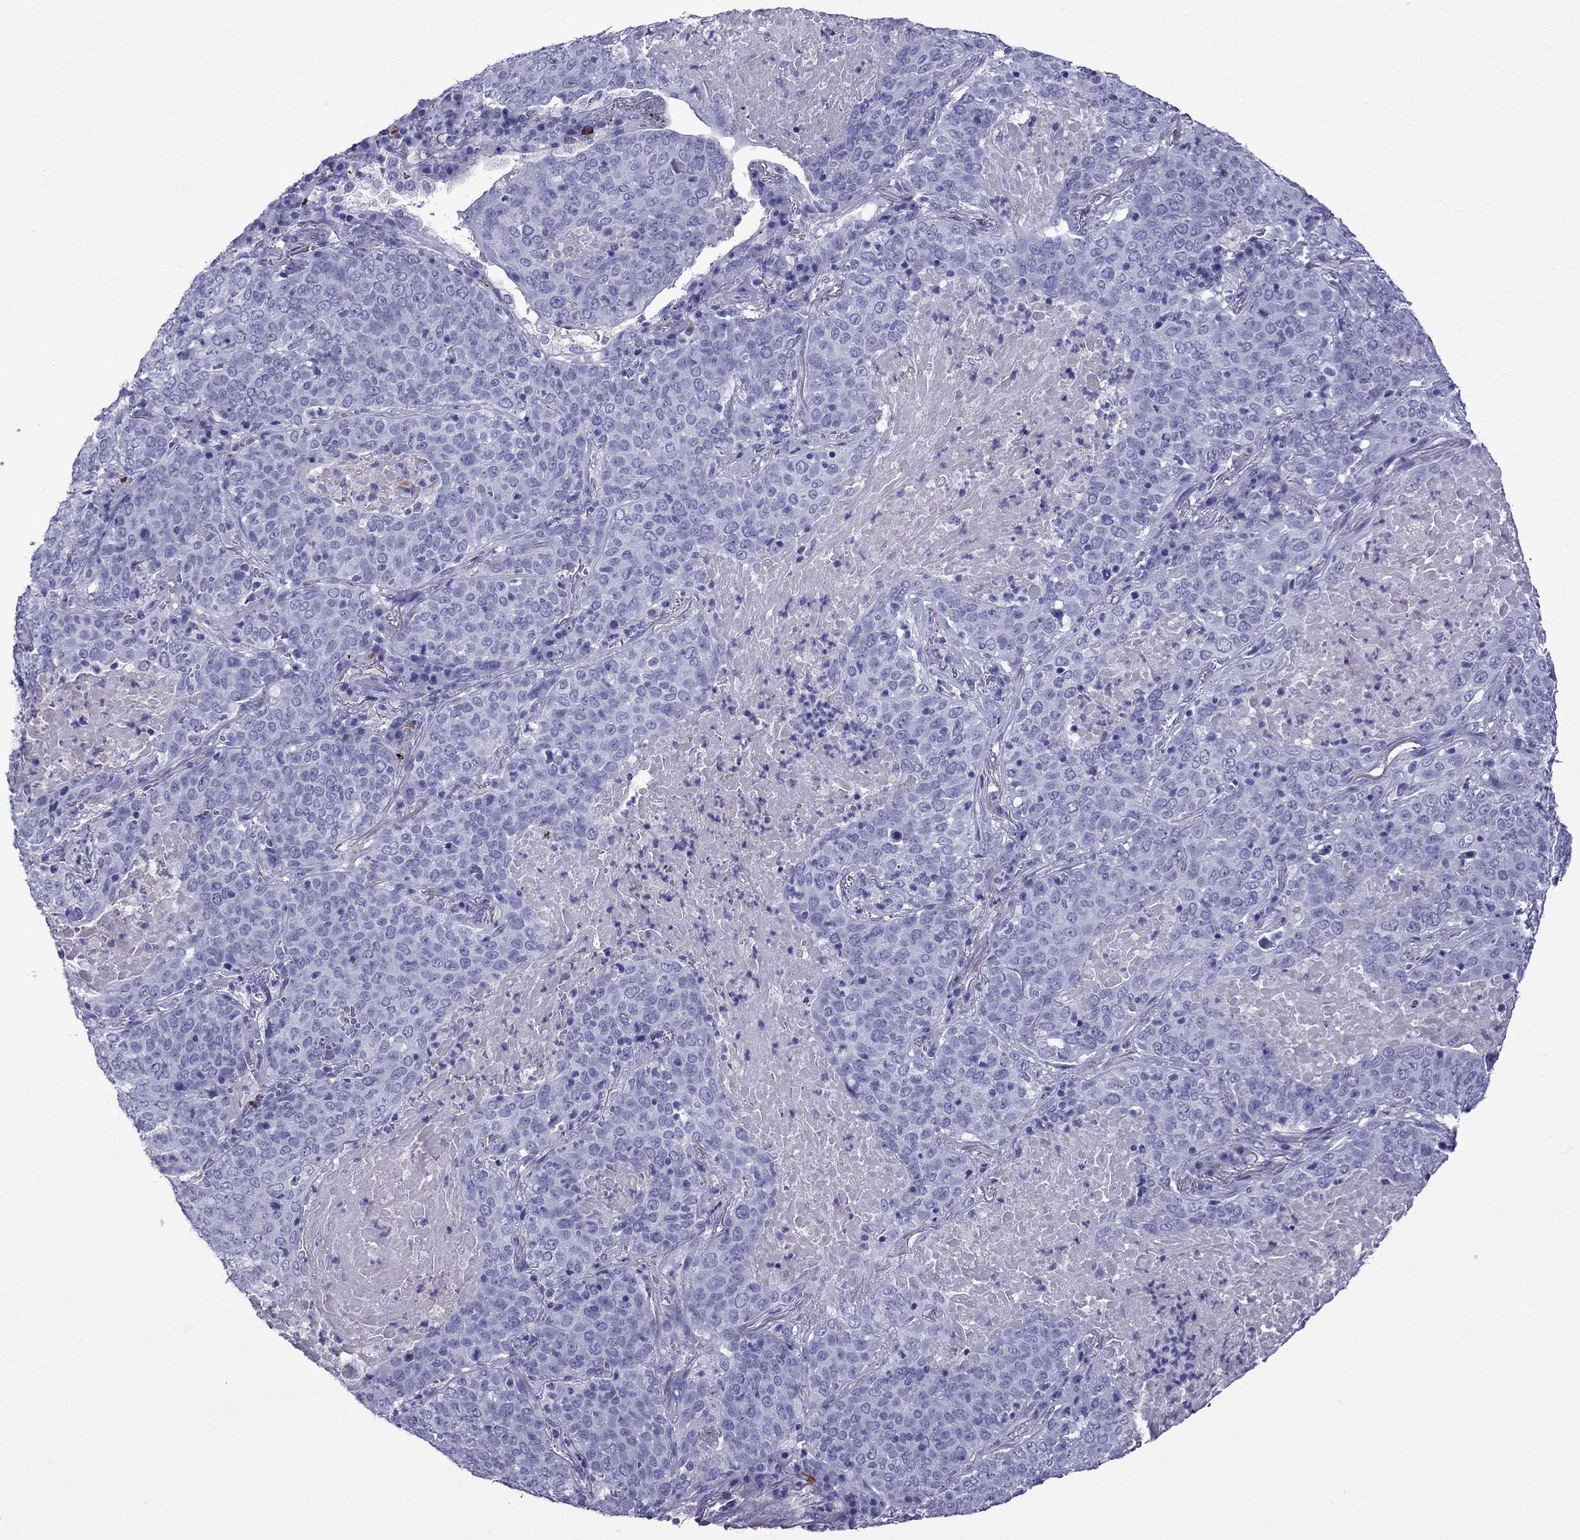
{"staining": {"intensity": "negative", "quantity": "none", "location": "none"}, "tissue": "lung cancer", "cell_type": "Tumor cells", "image_type": "cancer", "snomed": [{"axis": "morphology", "description": "Squamous cell carcinoma, NOS"}, {"axis": "topography", "description": "Lung"}], "caption": "This photomicrograph is of lung squamous cell carcinoma stained with immunohistochemistry to label a protein in brown with the nuclei are counter-stained blue. There is no expression in tumor cells.", "gene": "SCART1", "patient": {"sex": "male", "age": 82}}